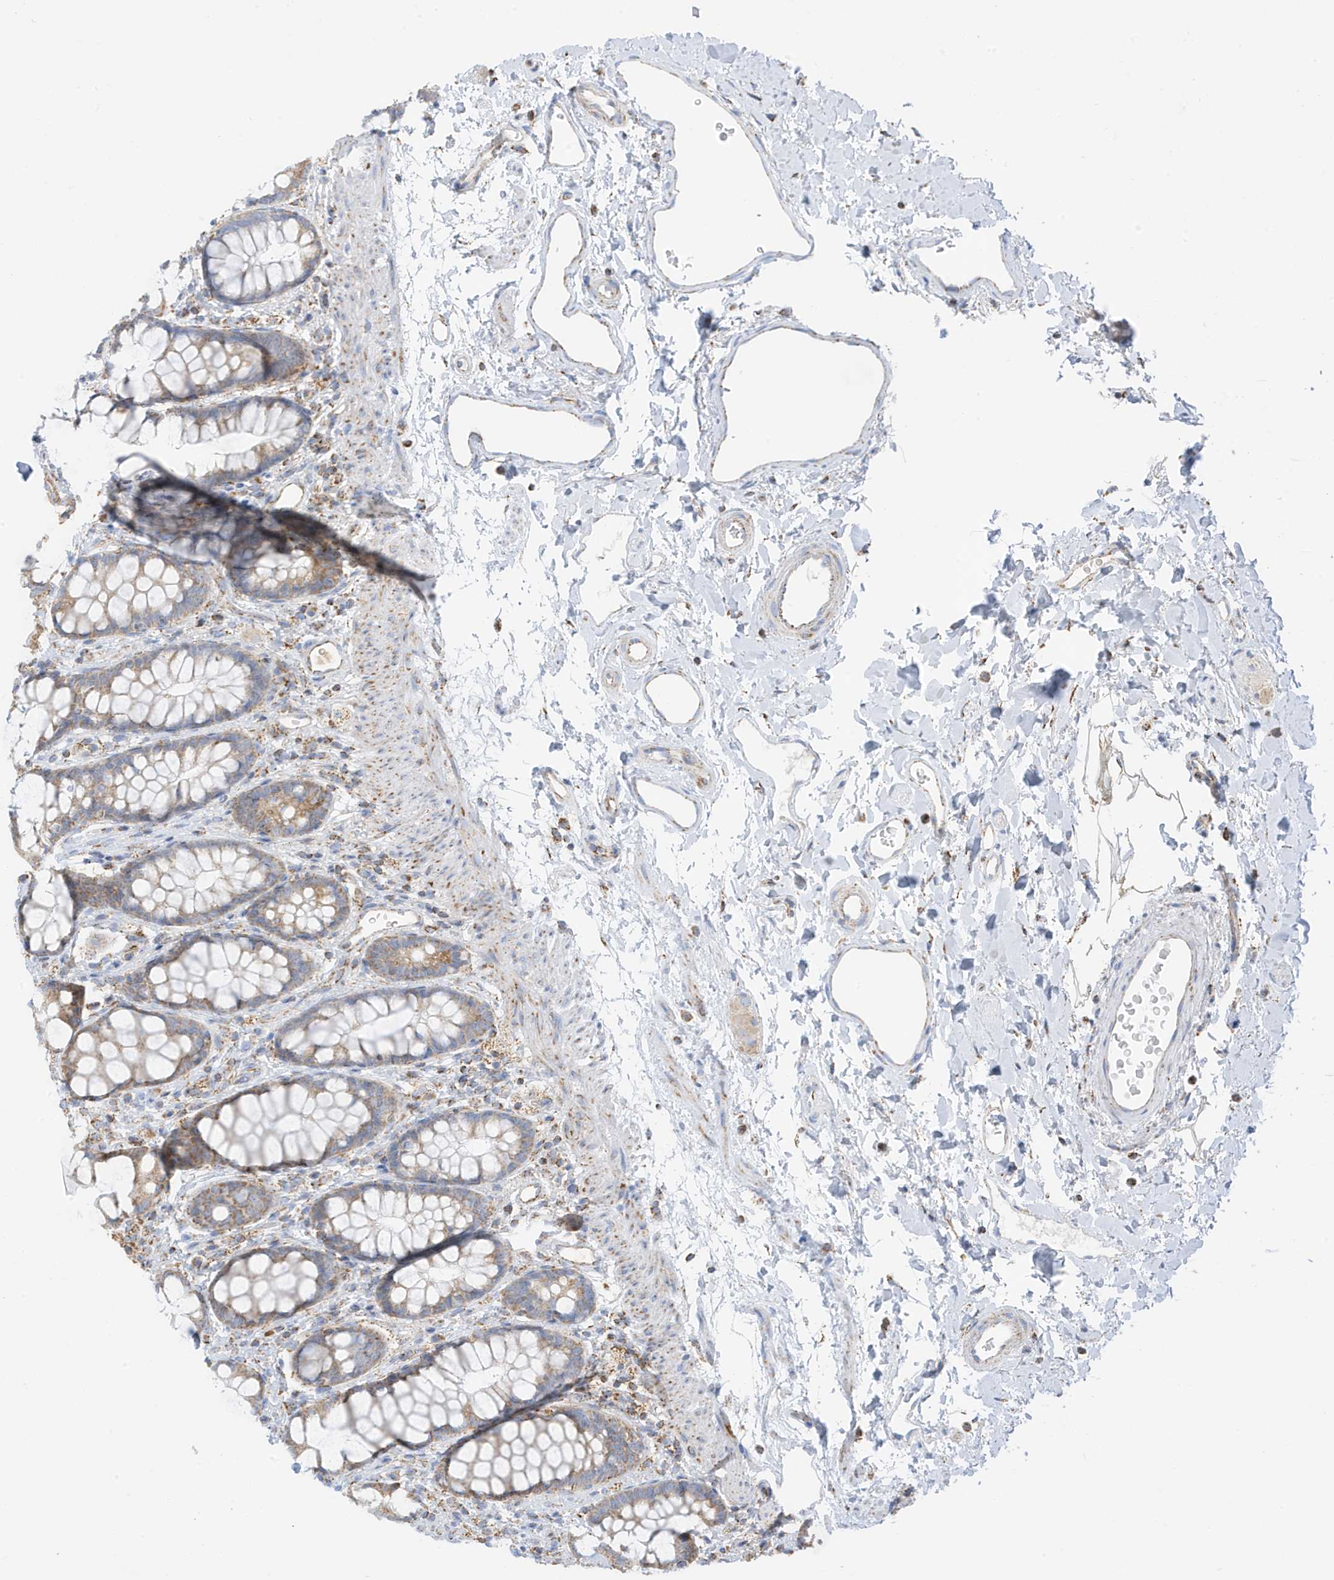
{"staining": {"intensity": "moderate", "quantity": ">75%", "location": "cytoplasmic/membranous"}, "tissue": "rectum", "cell_type": "Glandular cells", "image_type": "normal", "snomed": [{"axis": "morphology", "description": "Normal tissue, NOS"}, {"axis": "topography", "description": "Rectum"}], "caption": "Protein positivity by IHC displays moderate cytoplasmic/membranous staining in approximately >75% of glandular cells in benign rectum. The protein of interest is shown in brown color, while the nuclei are stained blue.", "gene": "CAPN13", "patient": {"sex": "female", "age": 65}}